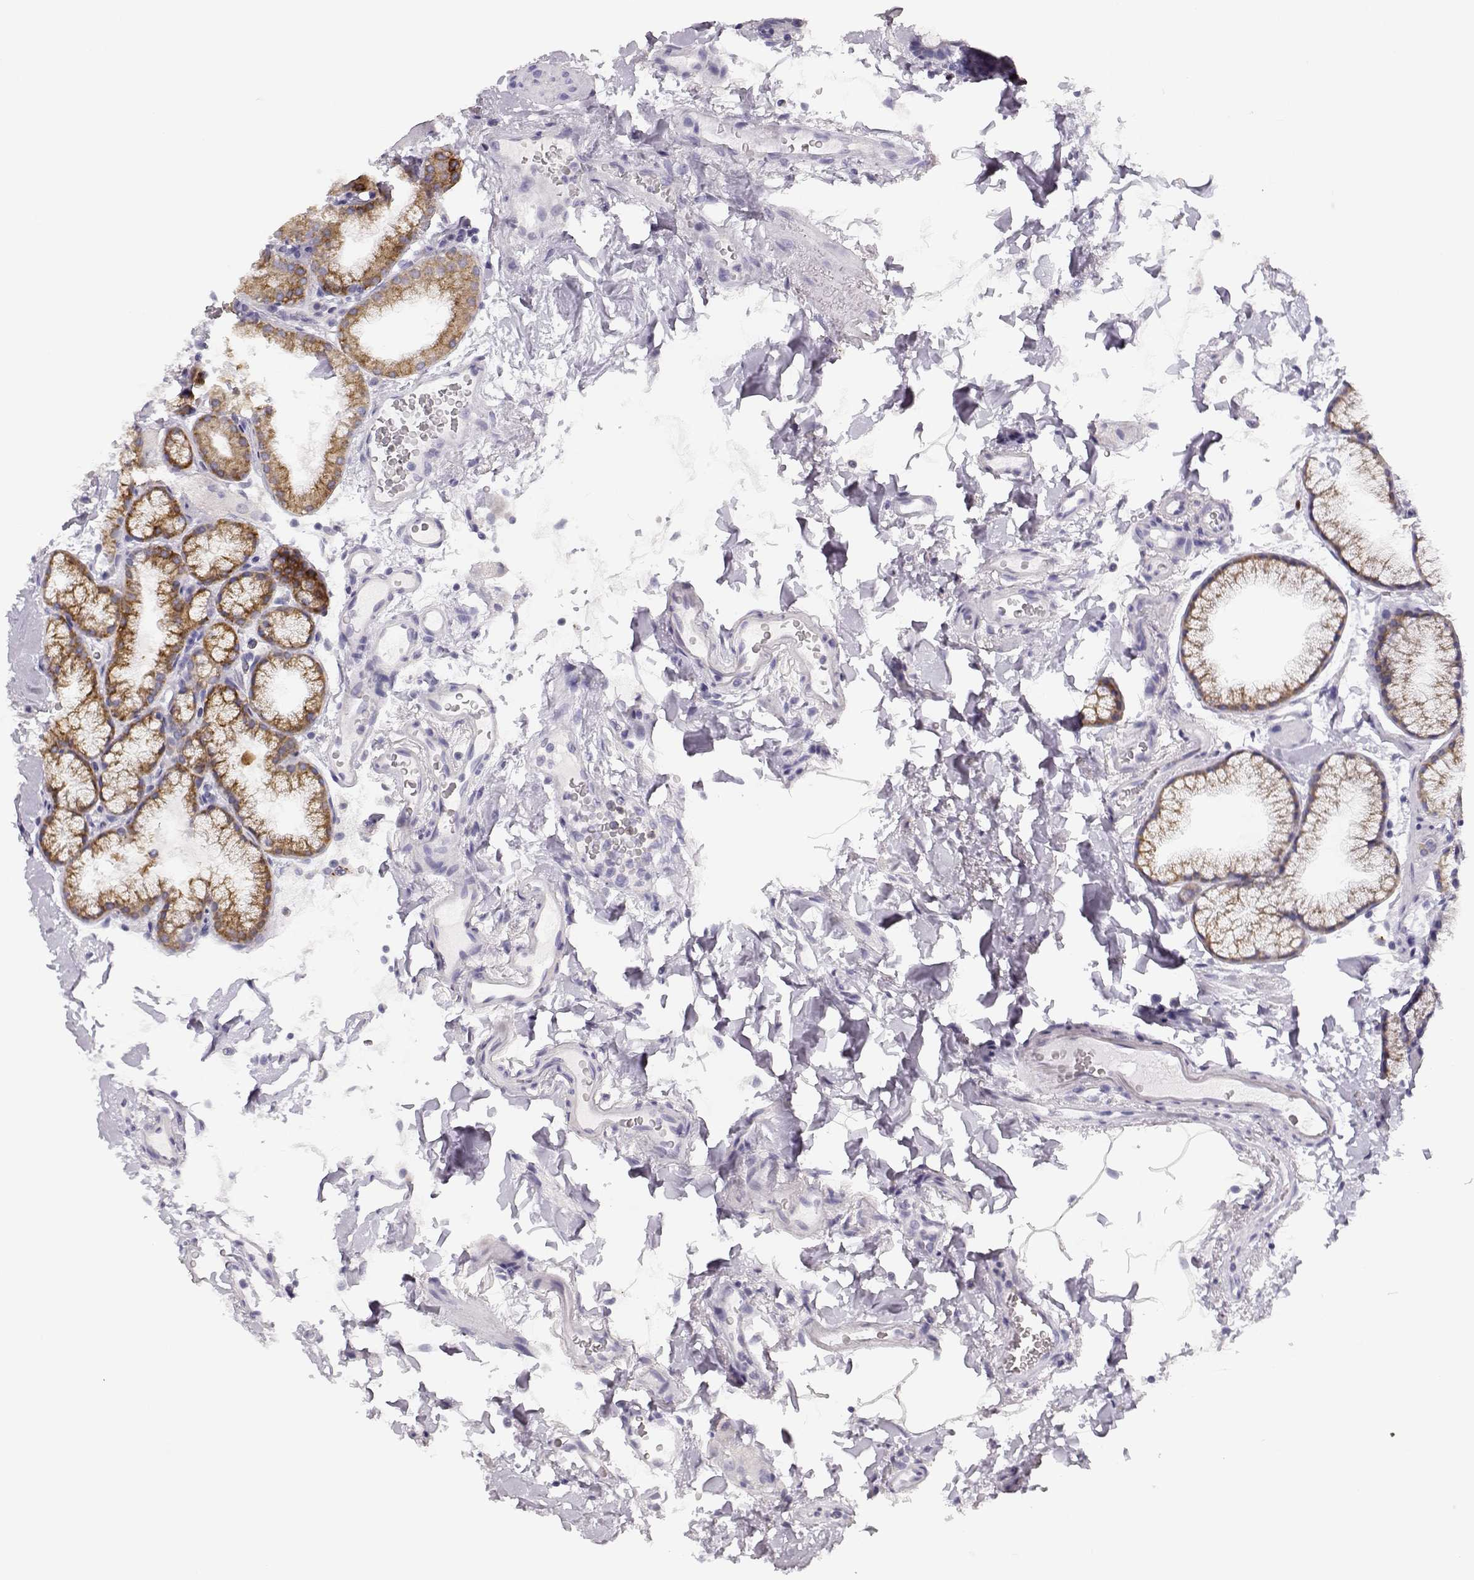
{"staining": {"intensity": "moderate", "quantity": "<25%", "location": "cytoplasmic/membranous"}, "tissue": "duodenum", "cell_type": "Glandular cells", "image_type": "normal", "snomed": [{"axis": "morphology", "description": "Normal tissue, NOS"}, {"axis": "topography", "description": "Duodenum"}], "caption": "DAB immunohistochemical staining of normal duodenum demonstrates moderate cytoplasmic/membranous protein staining in about <25% of glandular cells.", "gene": "NUTM1", "patient": {"sex": "male", "age": 59}}